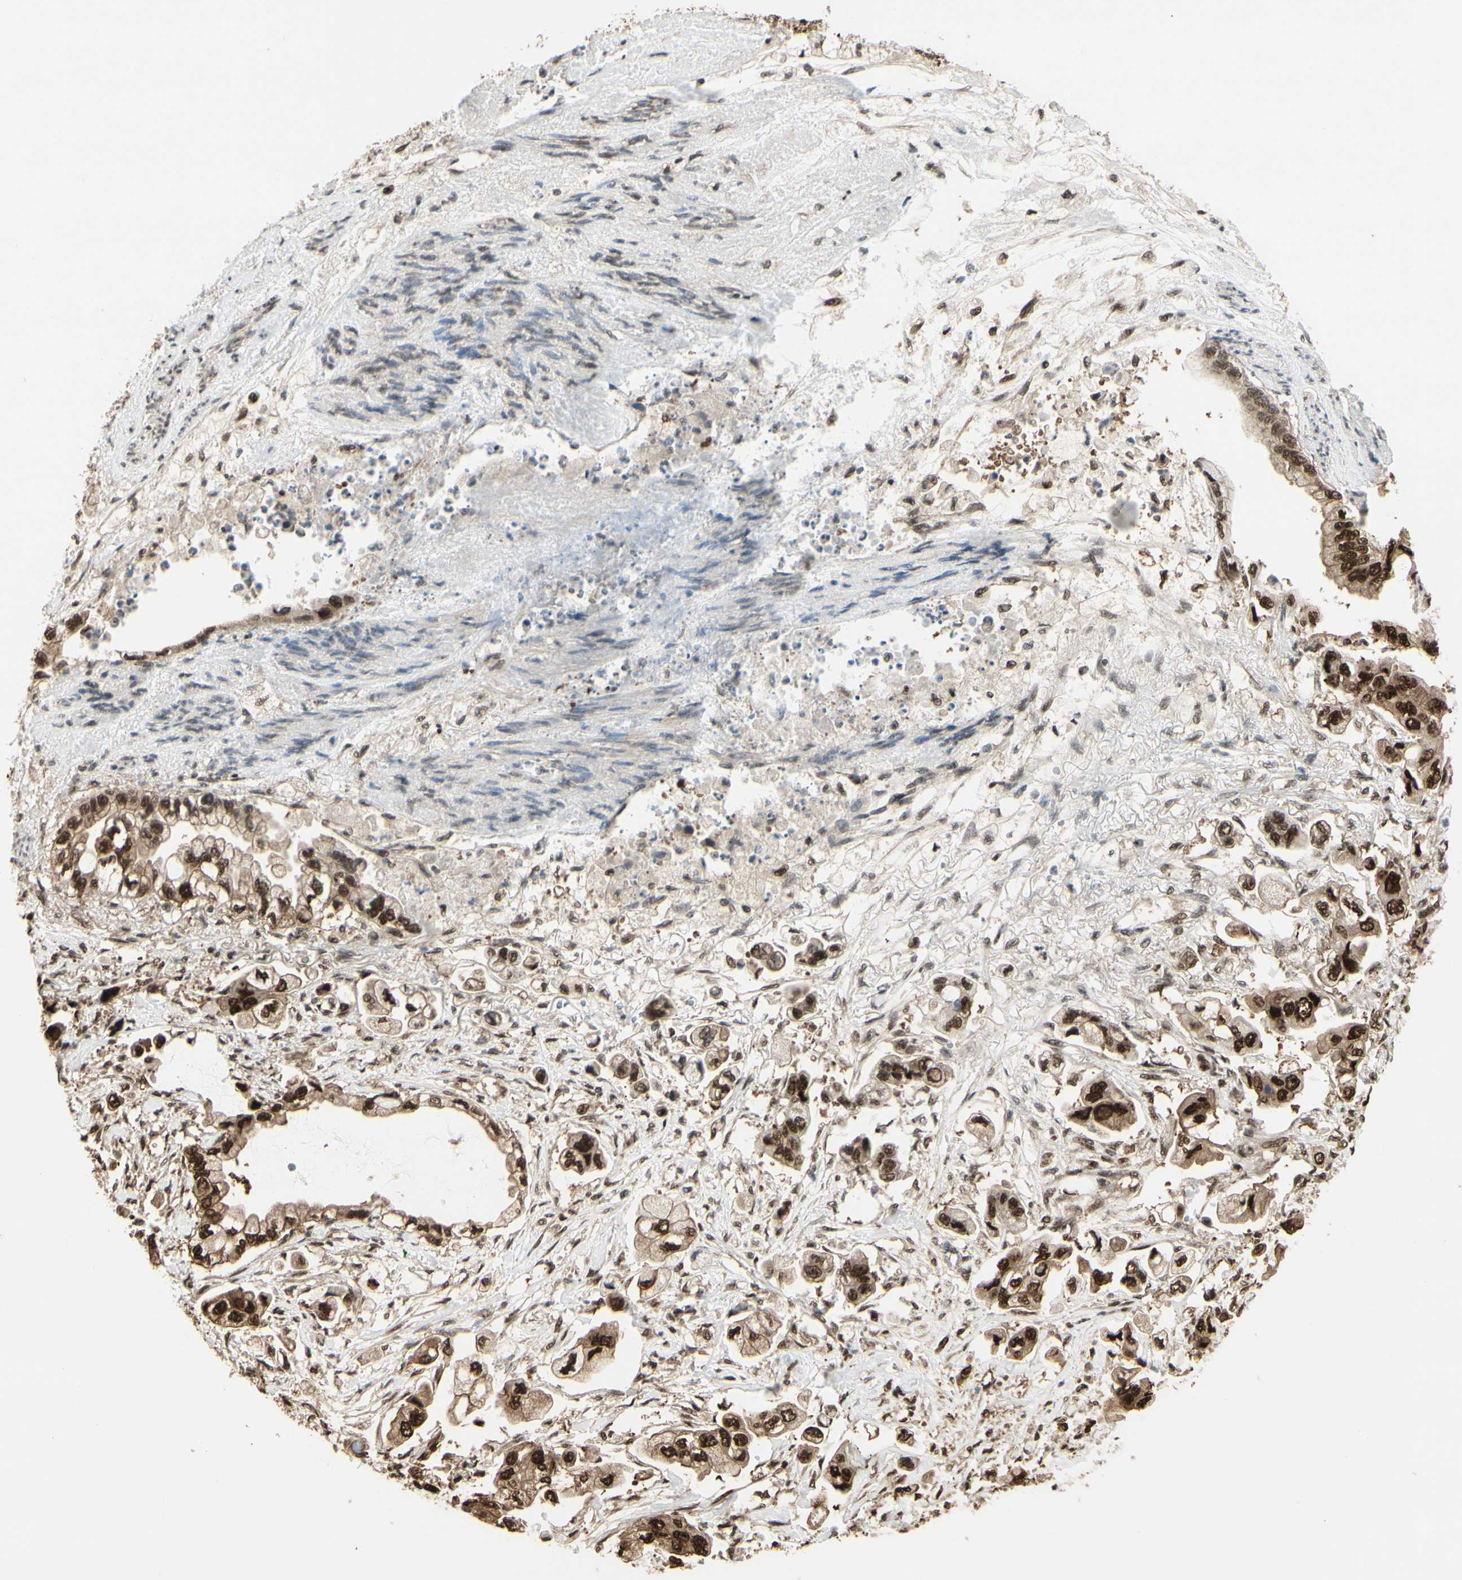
{"staining": {"intensity": "strong", "quantity": ">75%", "location": "cytoplasmic/membranous,nuclear"}, "tissue": "stomach cancer", "cell_type": "Tumor cells", "image_type": "cancer", "snomed": [{"axis": "morphology", "description": "Adenocarcinoma, NOS"}, {"axis": "topography", "description": "Stomach"}], "caption": "Immunohistochemical staining of human stomach cancer demonstrates high levels of strong cytoplasmic/membranous and nuclear protein expression in about >75% of tumor cells.", "gene": "HSF1", "patient": {"sex": "male", "age": 62}}